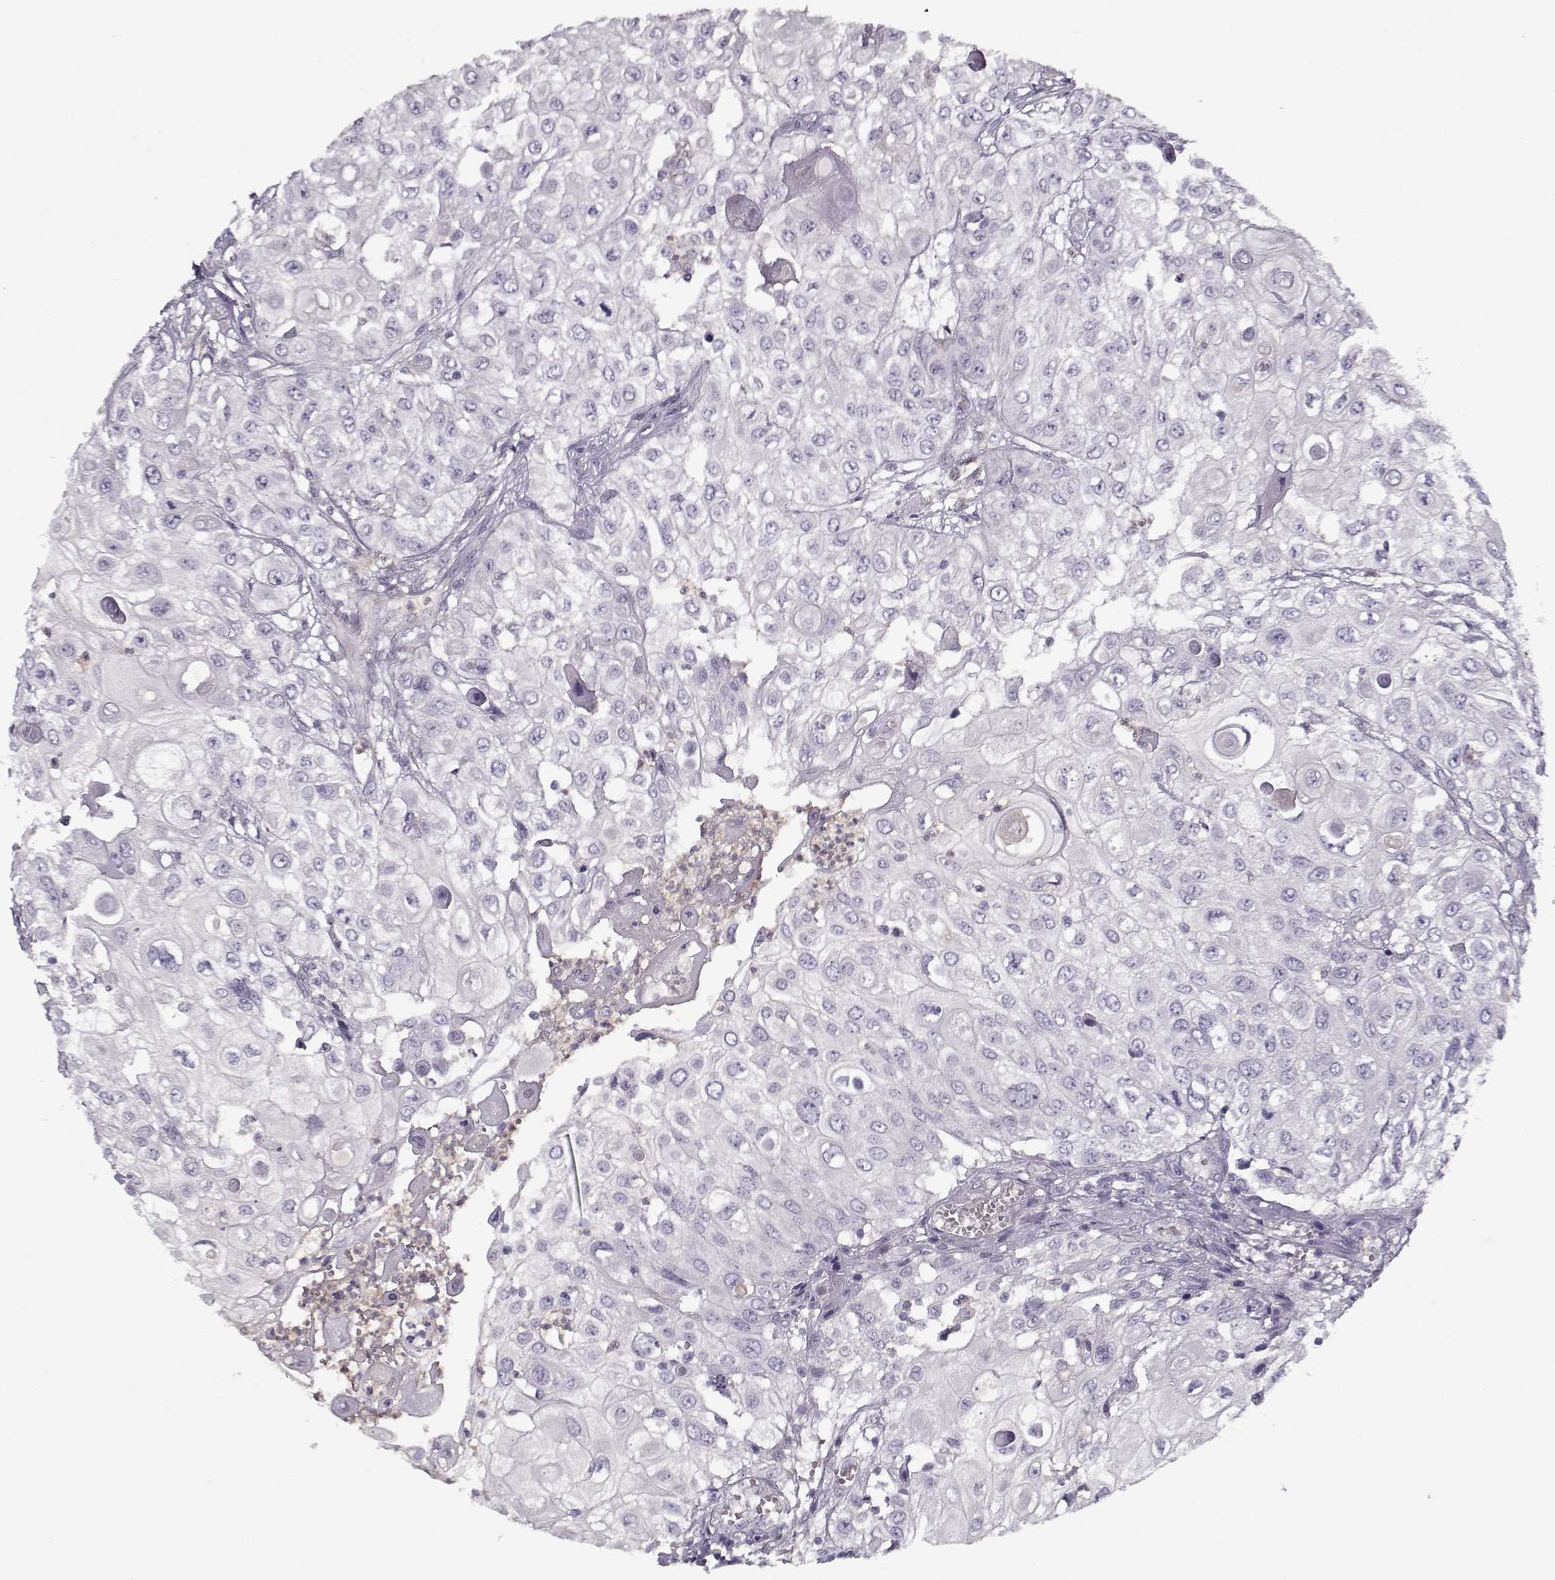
{"staining": {"intensity": "negative", "quantity": "none", "location": "none"}, "tissue": "urothelial cancer", "cell_type": "Tumor cells", "image_type": "cancer", "snomed": [{"axis": "morphology", "description": "Urothelial carcinoma, High grade"}, {"axis": "topography", "description": "Urinary bladder"}], "caption": "Urothelial cancer was stained to show a protein in brown. There is no significant staining in tumor cells.", "gene": "UNC13D", "patient": {"sex": "female", "age": 79}}